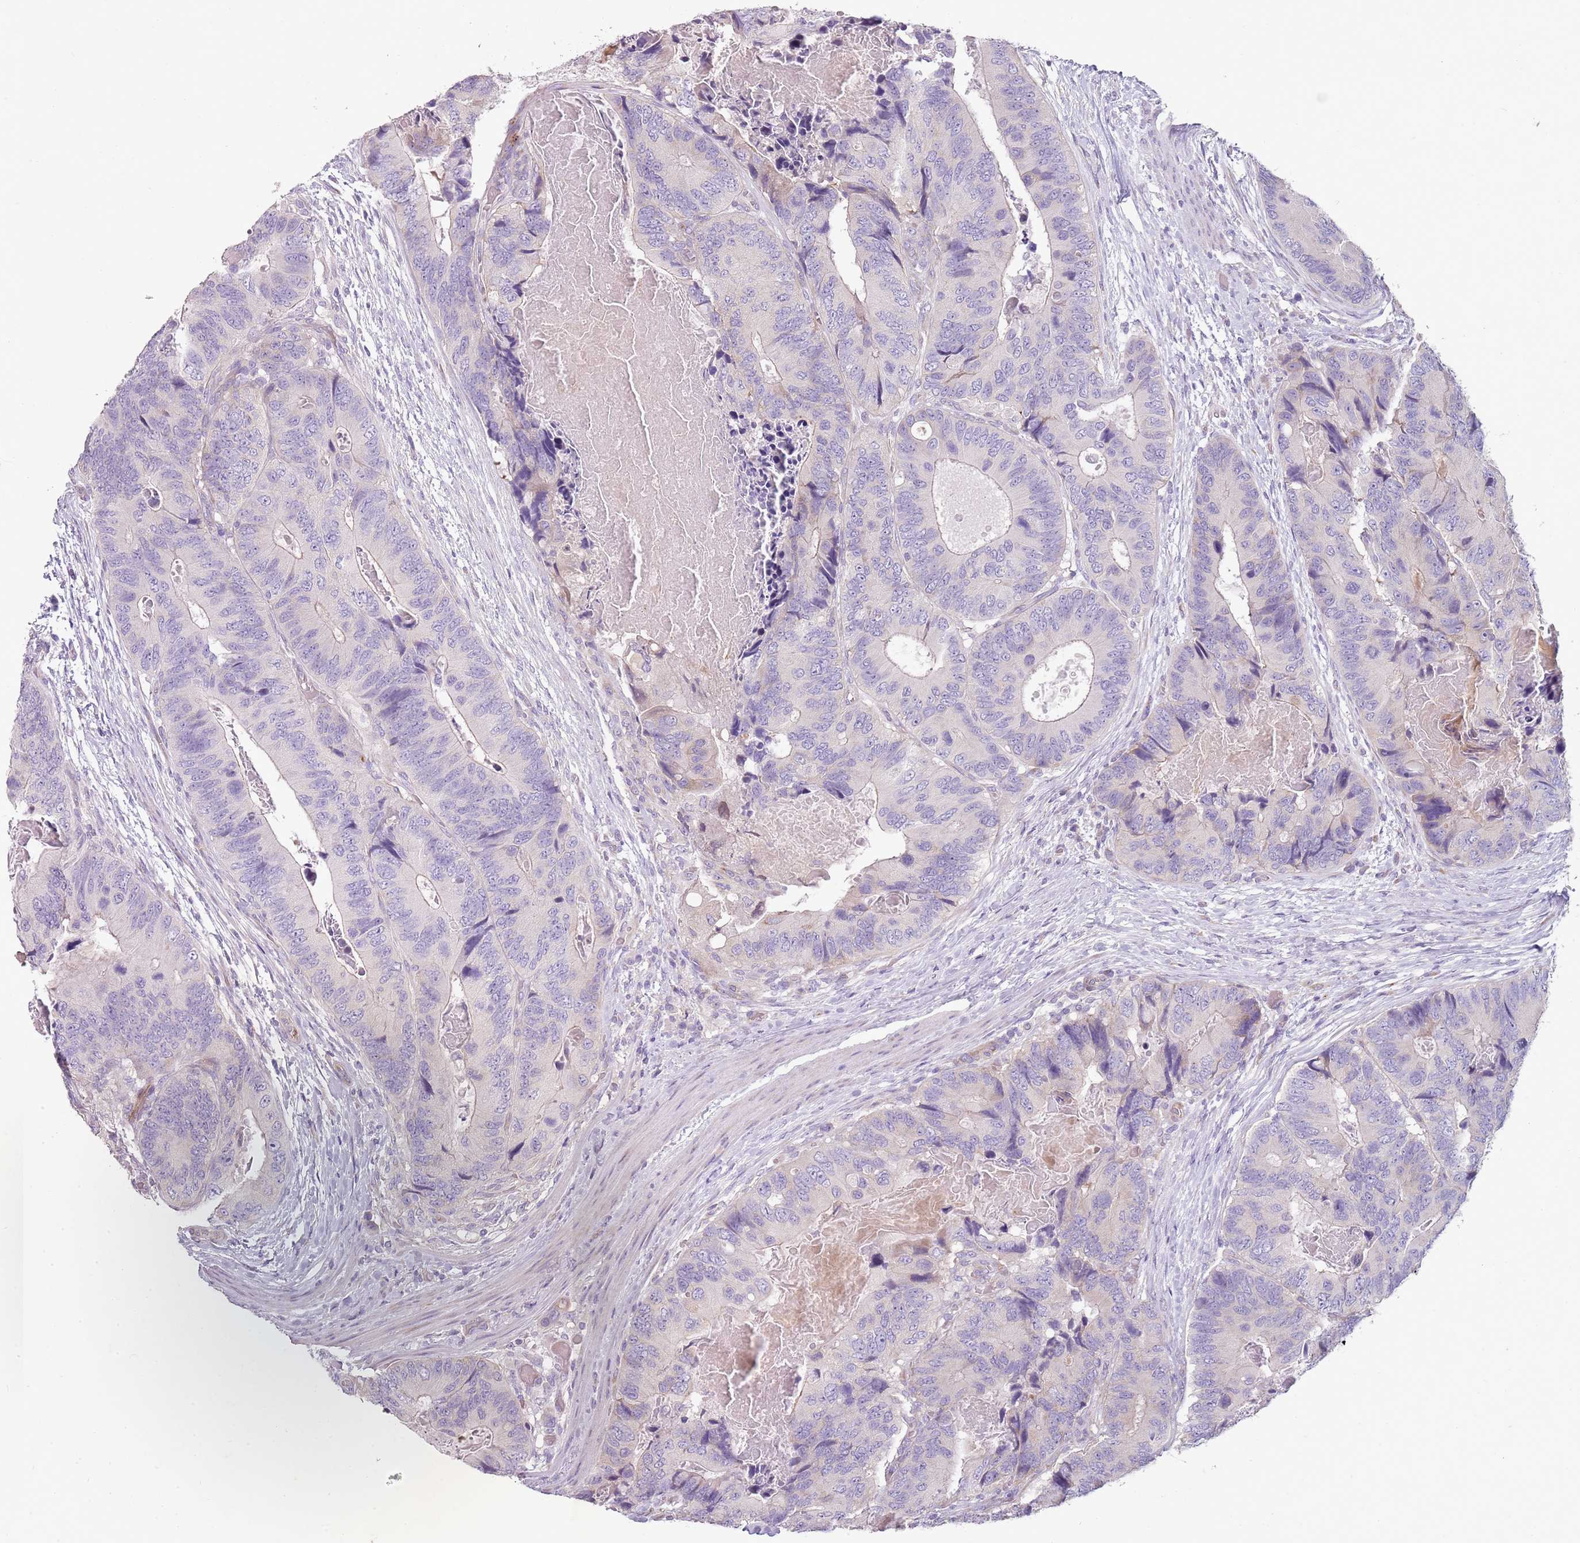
{"staining": {"intensity": "negative", "quantity": "none", "location": "none"}, "tissue": "colorectal cancer", "cell_type": "Tumor cells", "image_type": "cancer", "snomed": [{"axis": "morphology", "description": "Adenocarcinoma, NOS"}, {"axis": "topography", "description": "Colon"}], "caption": "Tumor cells are negative for brown protein staining in colorectal adenocarcinoma.", "gene": "ZNF583", "patient": {"sex": "male", "age": 84}}